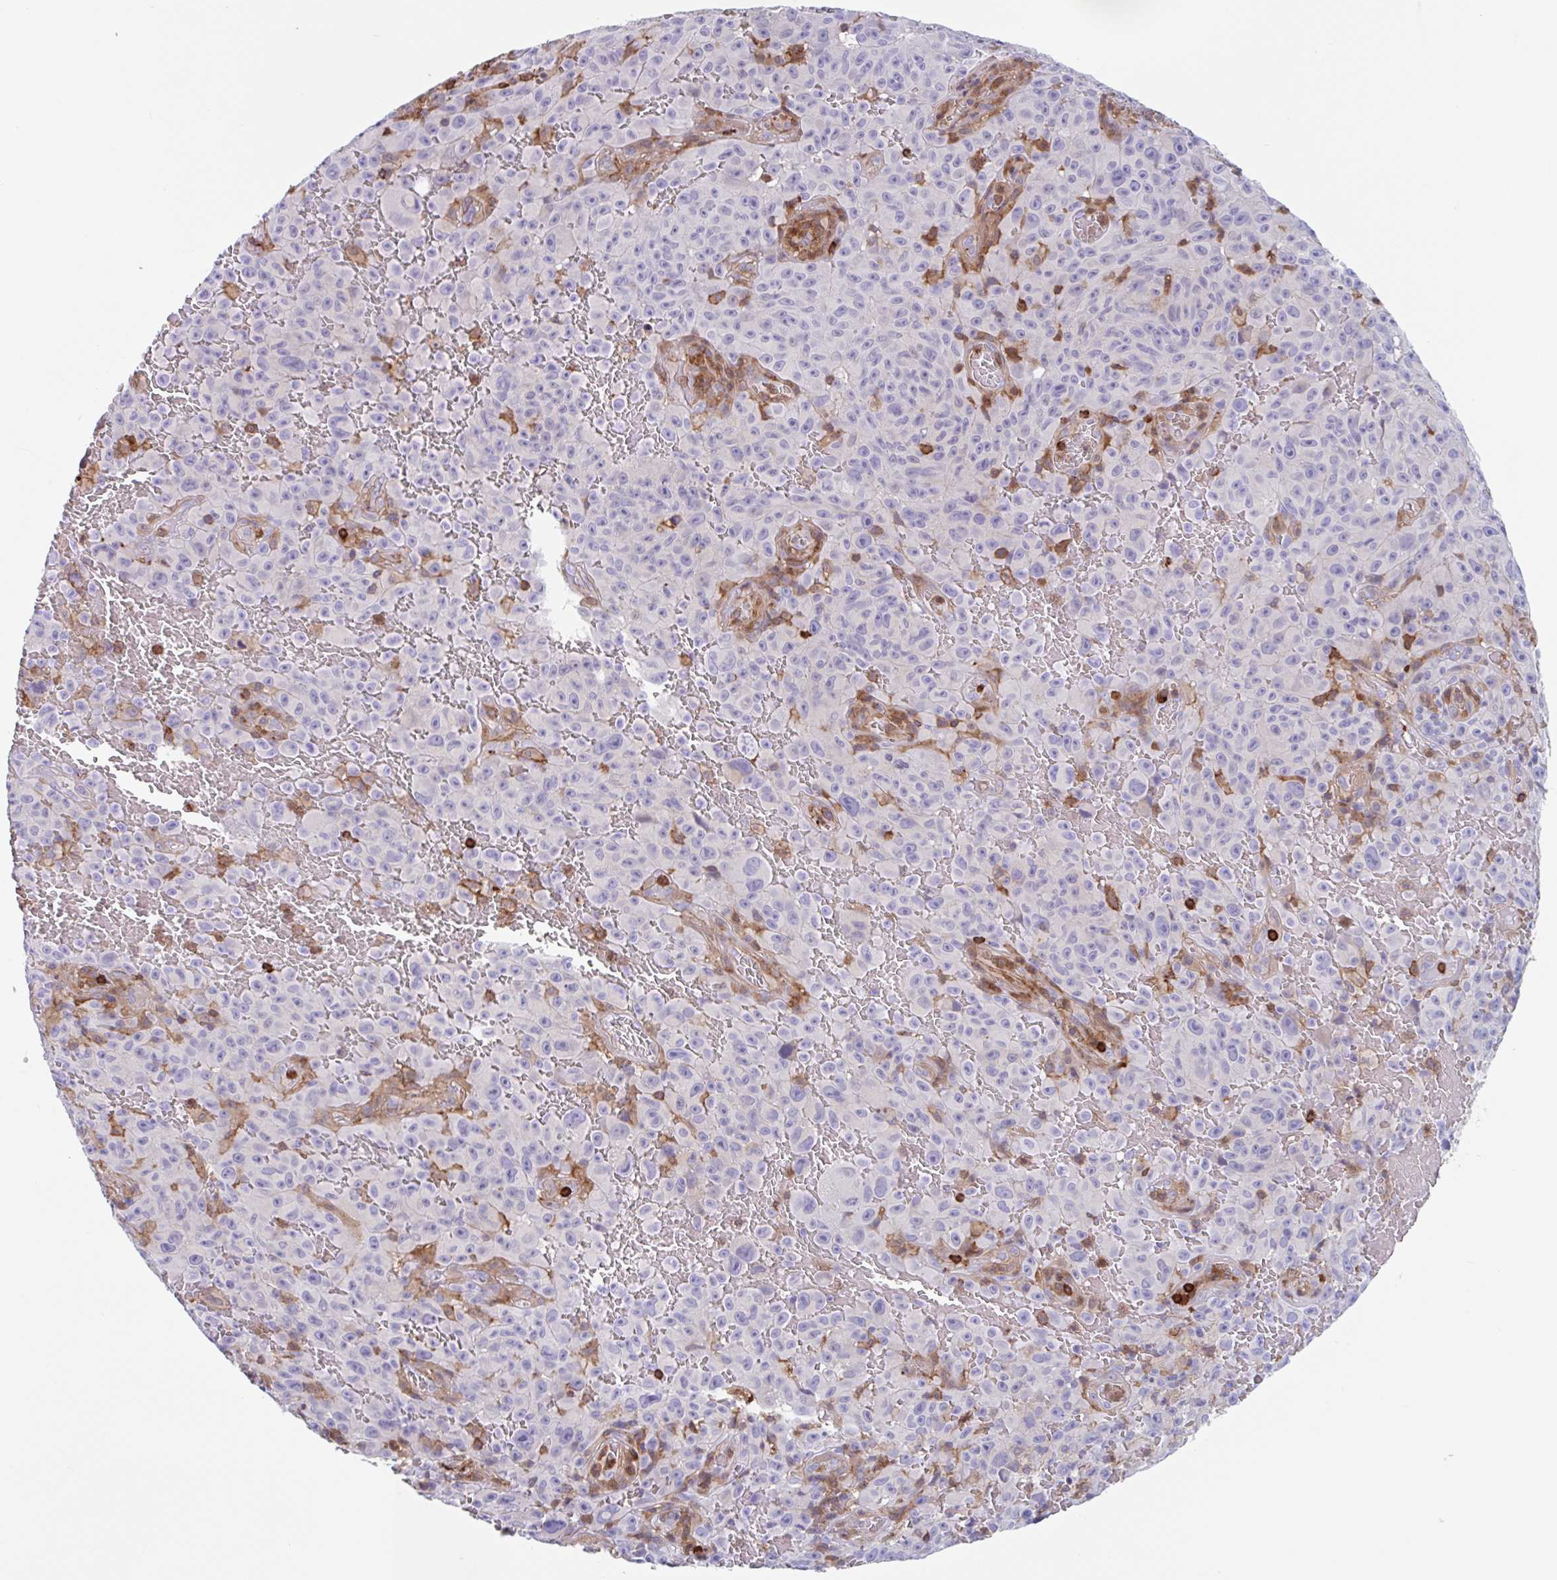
{"staining": {"intensity": "negative", "quantity": "none", "location": "none"}, "tissue": "melanoma", "cell_type": "Tumor cells", "image_type": "cancer", "snomed": [{"axis": "morphology", "description": "Malignant melanoma, NOS"}, {"axis": "topography", "description": "Skin"}], "caption": "DAB (3,3'-diaminobenzidine) immunohistochemical staining of melanoma exhibits no significant expression in tumor cells.", "gene": "EFHD1", "patient": {"sex": "female", "age": 82}}